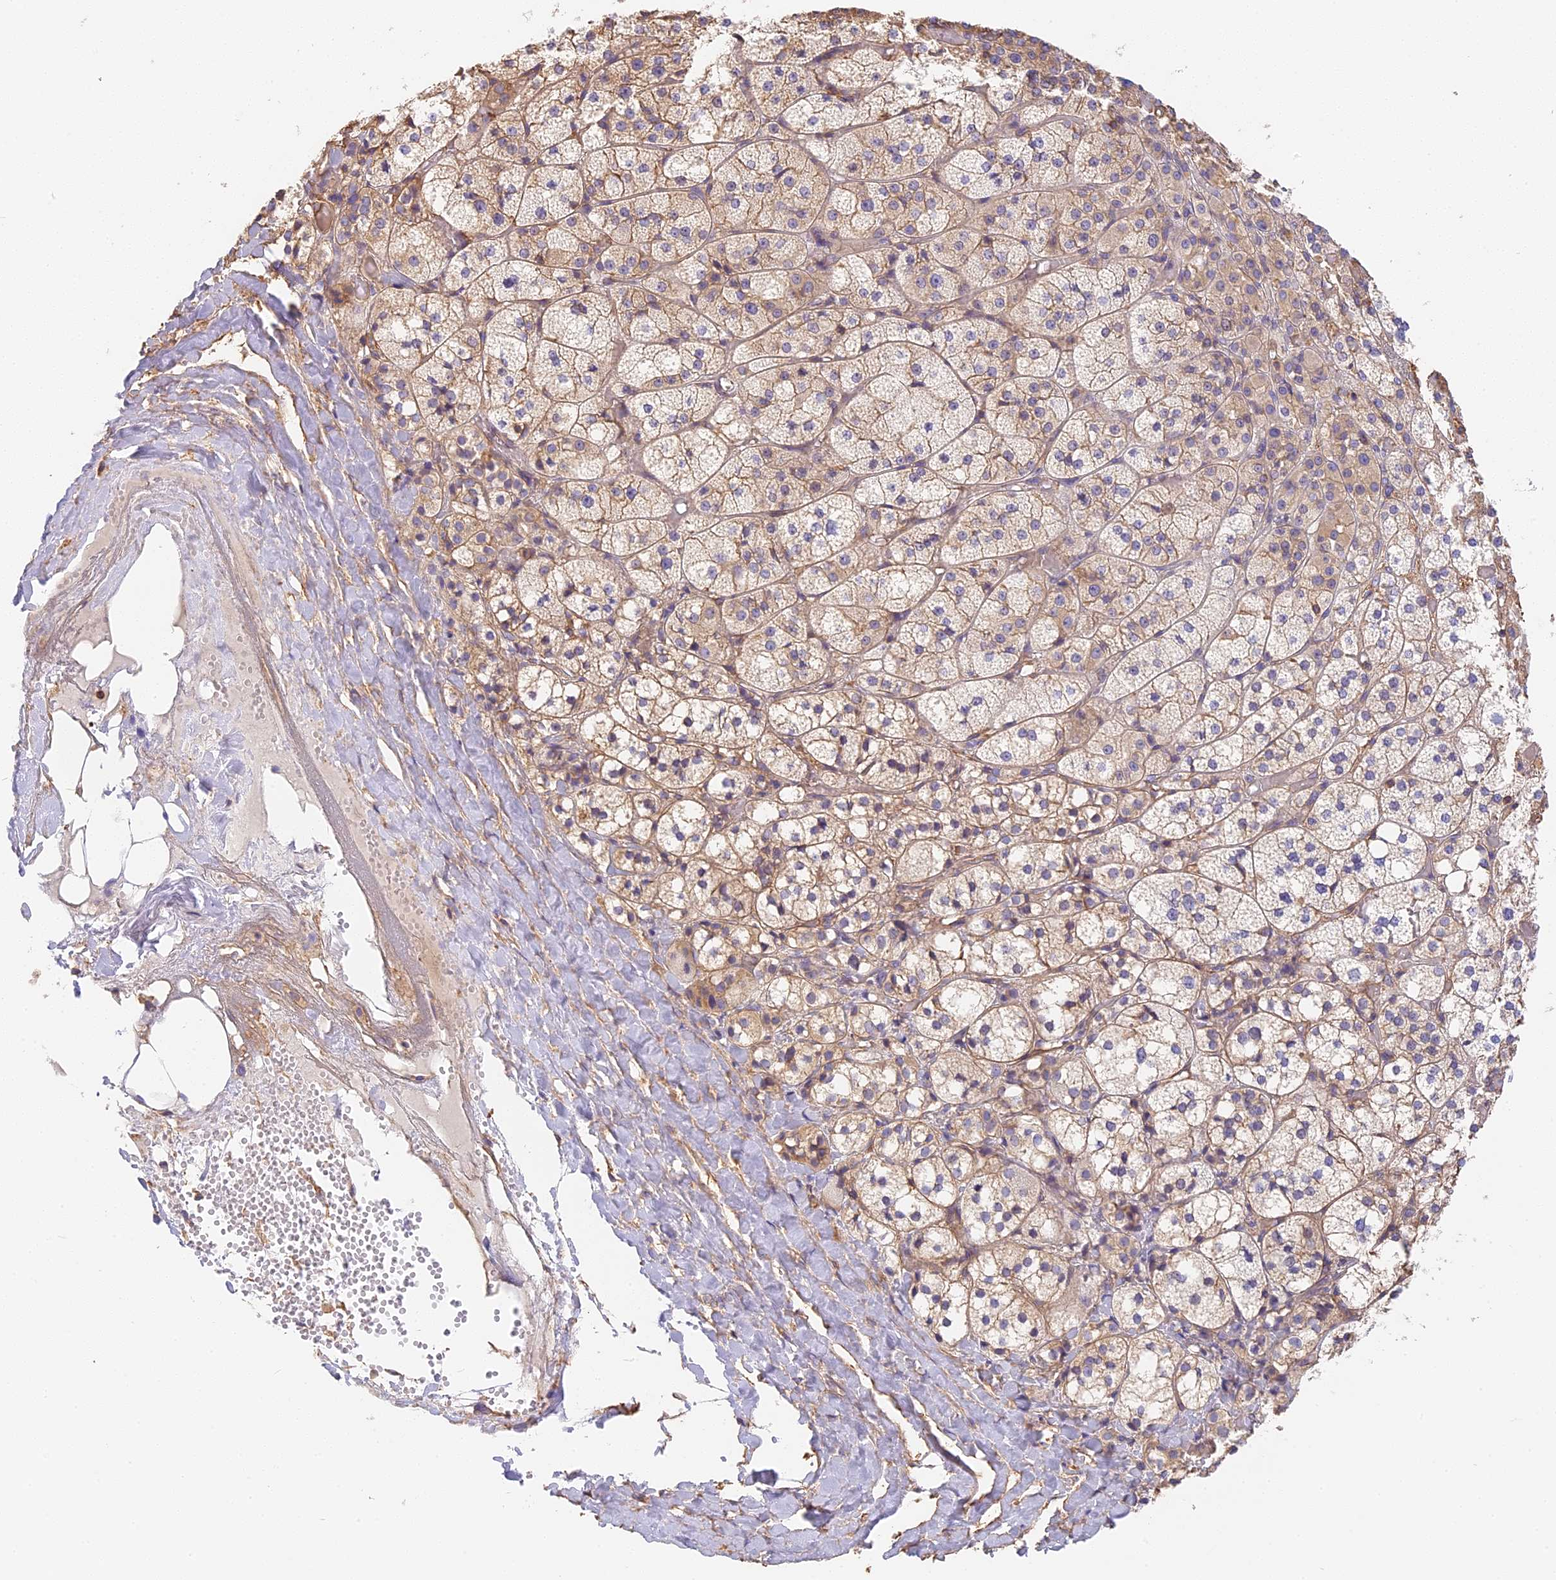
{"staining": {"intensity": "weak", "quantity": "25%-75%", "location": "cytoplasmic/membranous"}, "tissue": "adrenal gland", "cell_type": "Glandular cells", "image_type": "normal", "snomed": [{"axis": "morphology", "description": "Normal tissue, NOS"}, {"axis": "topography", "description": "Adrenal gland"}], "caption": "This is a micrograph of immunohistochemistry staining of unremarkable adrenal gland, which shows weak staining in the cytoplasmic/membranous of glandular cells.", "gene": "VPS18", "patient": {"sex": "female", "age": 61}}